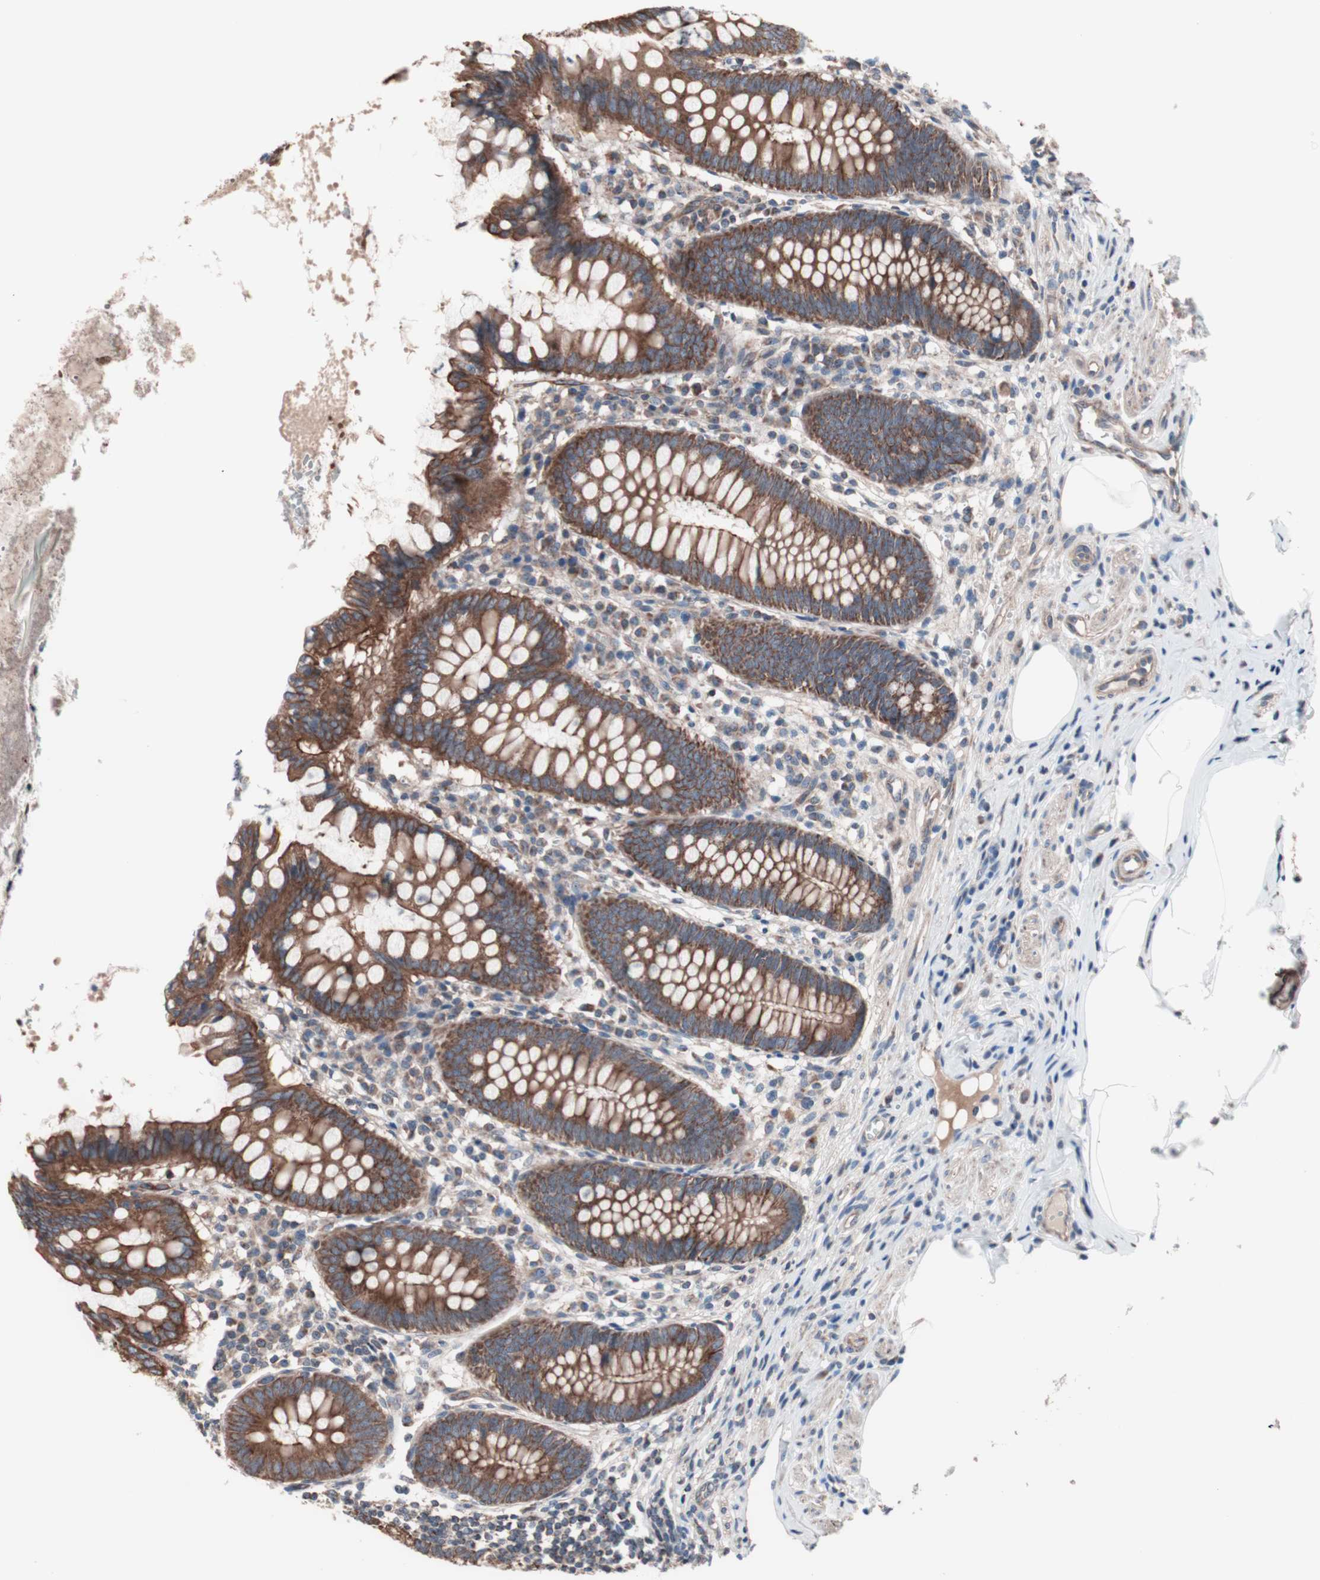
{"staining": {"intensity": "strong", "quantity": ">75%", "location": "cytoplasmic/membranous"}, "tissue": "appendix", "cell_type": "Glandular cells", "image_type": "normal", "snomed": [{"axis": "morphology", "description": "Normal tissue, NOS"}, {"axis": "topography", "description": "Appendix"}], "caption": "DAB (3,3'-diaminobenzidine) immunohistochemical staining of unremarkable appendix demonstrates strong cytoplasmic/membranous protein expression in about >75% of glandular cells. The protein of interest is shown in brown color, while the nuclei are stained blue.", "gene": "CTTNBP2NL", "patient": {"sex": "female", "age": 50}}